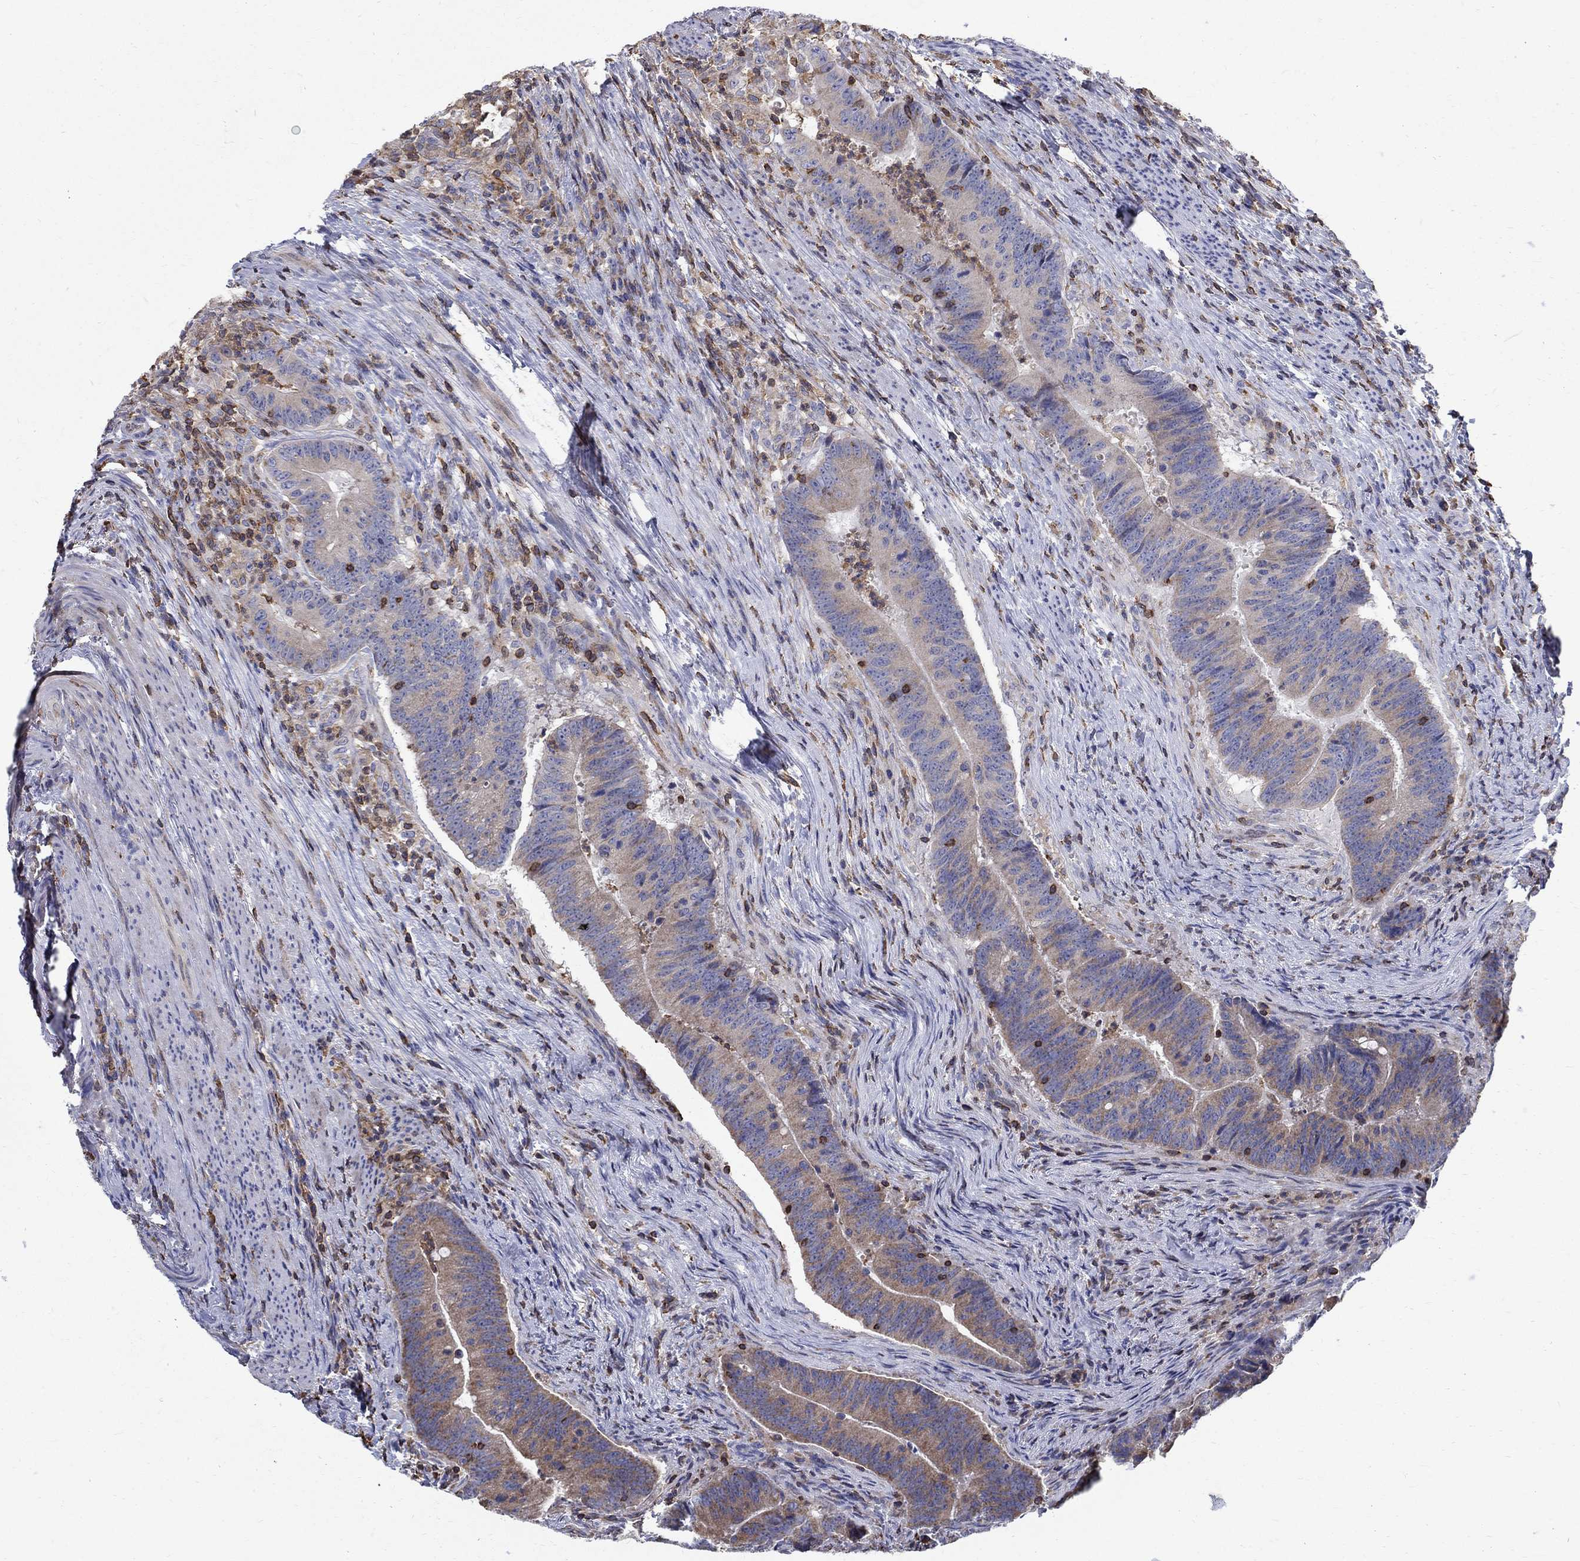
{"staining": {"intensity": "weak", "quantity": "25%-75%", "location": "cytoplasmic/membranous"}, "tissue": "colorectal cancer", "cell_type": "Tumor cells", "image_type": "cancer", "snomed": [{"axis": "morphology", "description": "Adenocarcinoma, NOS"}, {"axis": "topography", "description": "Colon"}], "caption": "A brown stain labels weak cytoplasmic/membranous staining of a protein in adenocarcinoma (colorectal) tumor cells. (DAB (3,3'-diaminobenzidine) IHC with brightfield microscopy, high magnification).", "gene": "AGAP2", "patient": {"sex": "female", "age": 87}}